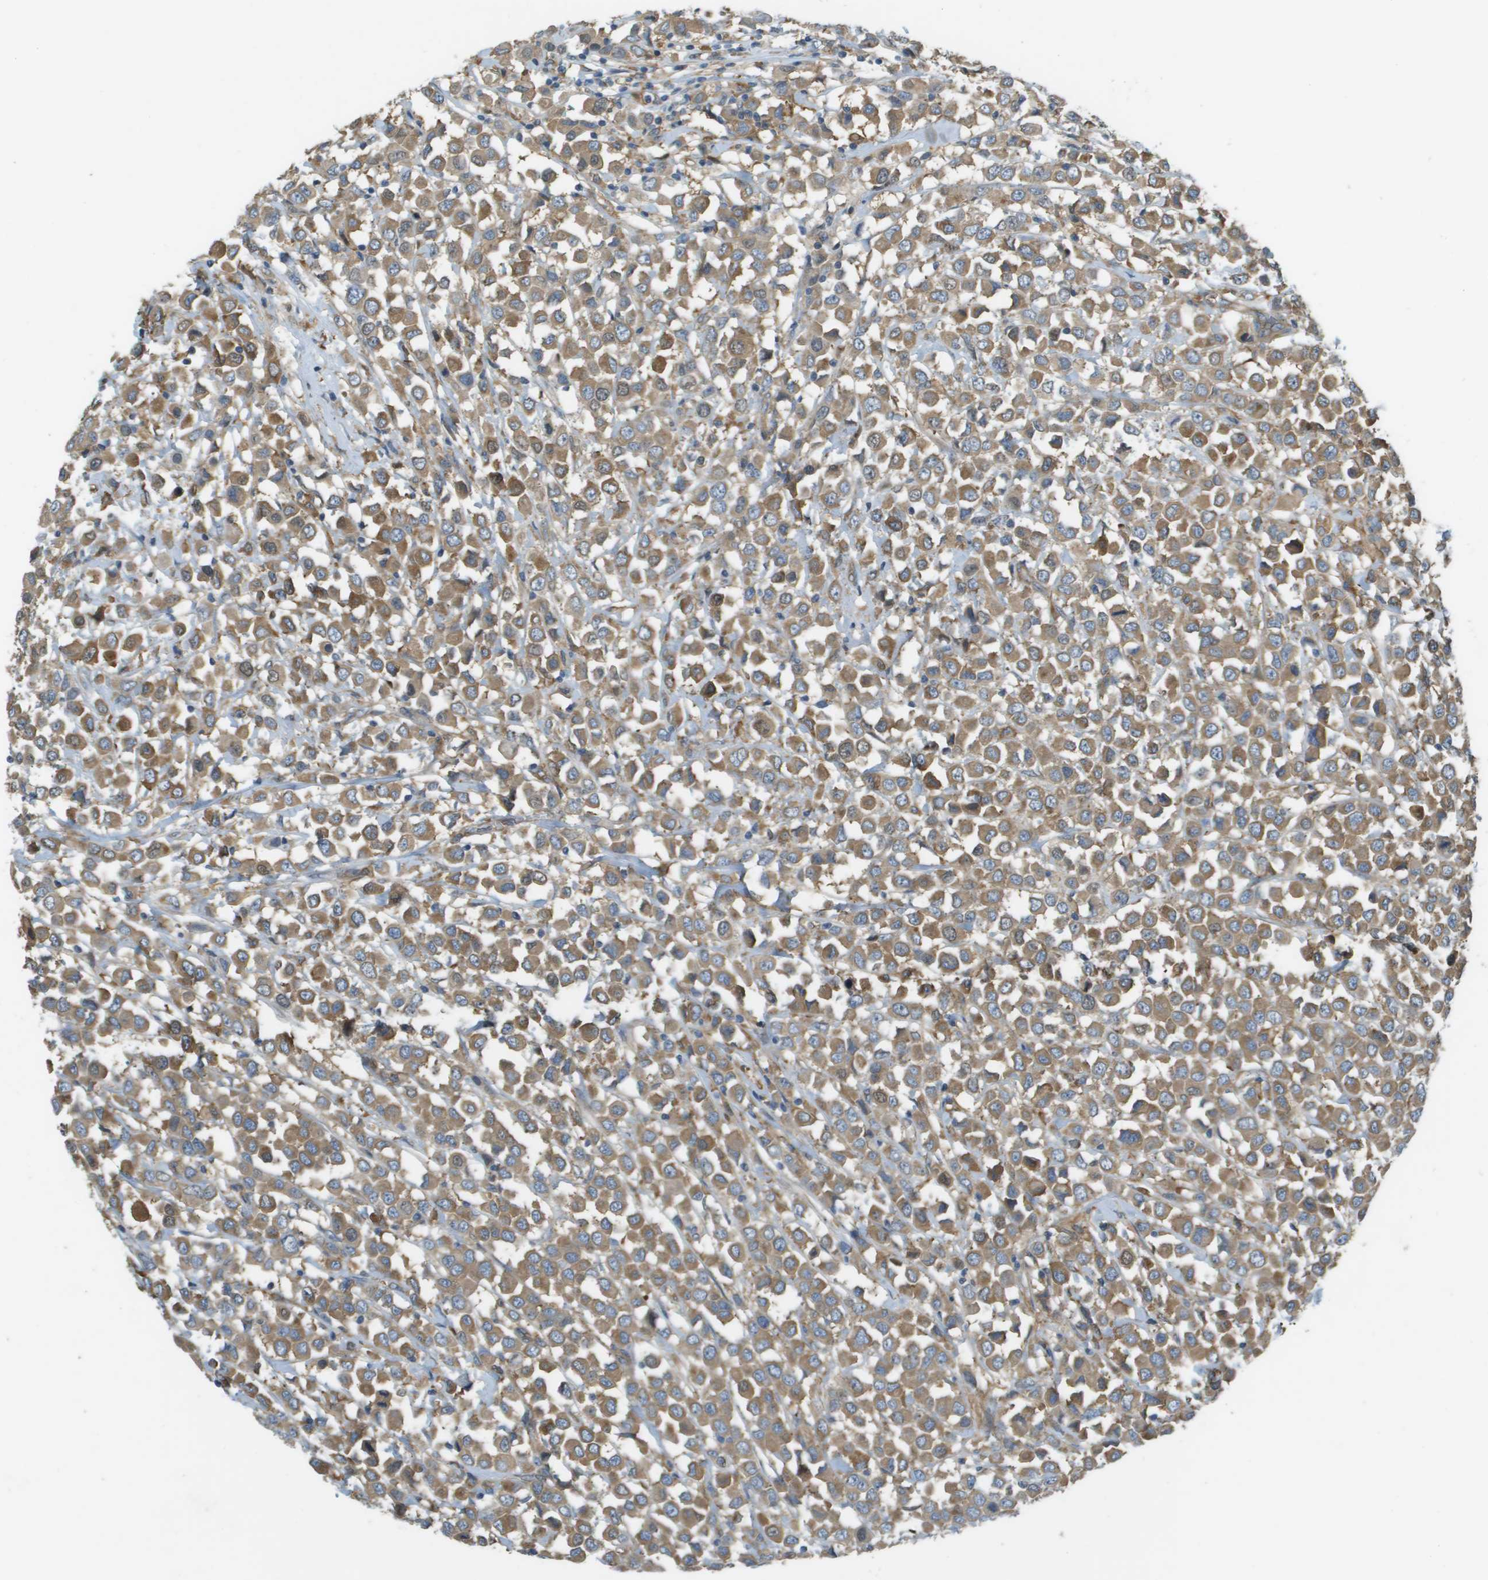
{"staining": {"intensity": "moderate", "quantity": ">75%", "location": "cytoplasmic/membranous"}, "tissue": "breast cancer", "cell_type": "Tumor cells", "image_type": "cancer", "snomed": [{"axis": "morphology", "description": "Duct carcinoma"}, {"axis": "topography", "description": "Breast"}], "caption": "A brown stain highlights moderate cytoplasmic/membranous expression of a protein in breast invasive ductal carcinoma tumor cells.", "gene": "CORO1B", "patient": {"sex": "female", "age": 61}}